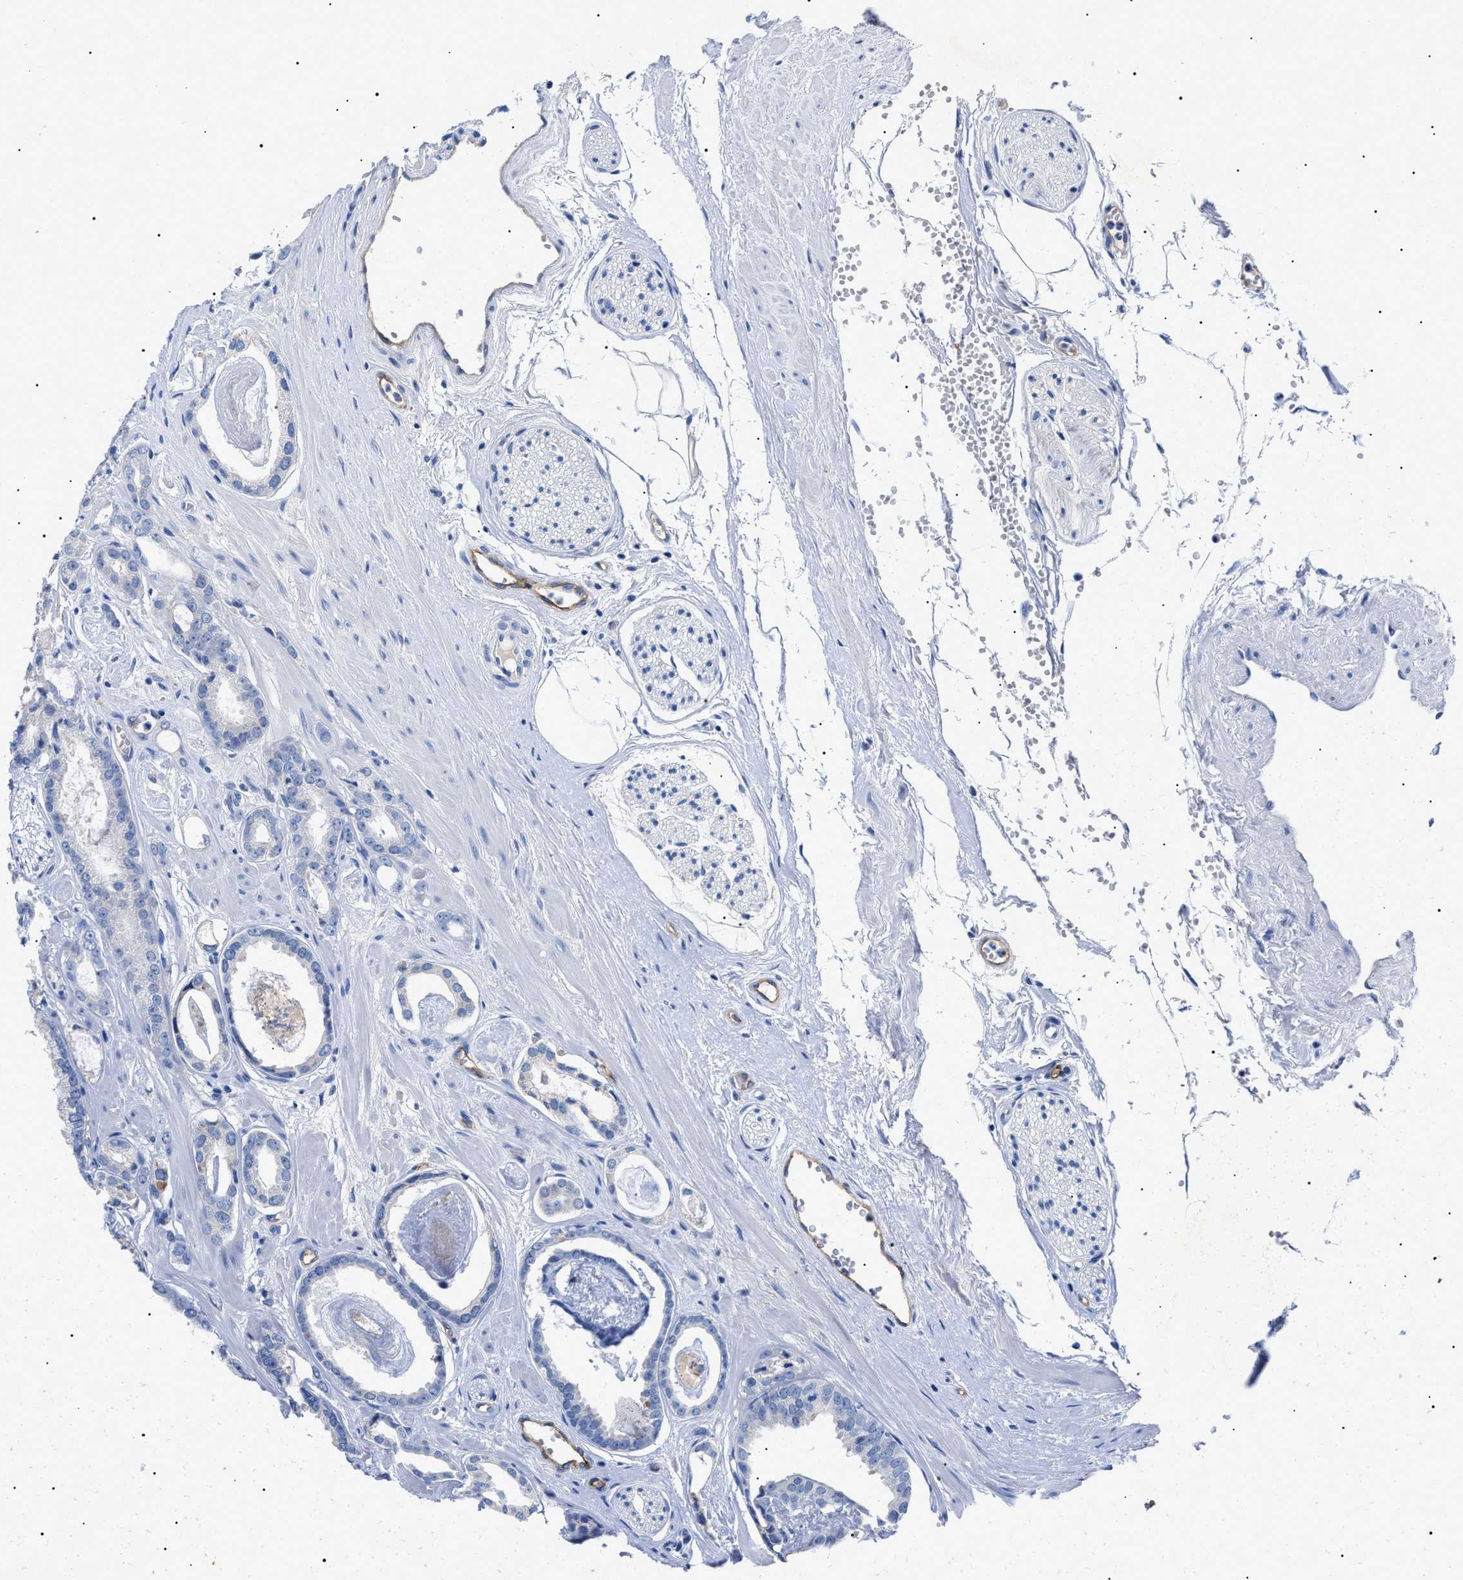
{"staining": {"intensity": "negative", "quantity": "none", "location": "none"}, "tissue": "prostate cancer", "cell_type": "Tumor cells", "image_type": "cancer", "snomed": [{"axis": "morphology", "description": "Adenocarcinoma, Low grade"}, {"axis": "topography", "description": "Prostate"}], "caption": "An immunohistochemistry histopathology image of prostate cancer (low-grade adenocarcinoma) is shown. There is no staining in tumor cells of prostate cancer (low-grade adenocarcinoma).", "gene": "ACKR1", "patient": {"sex": "male", "age": 53}}